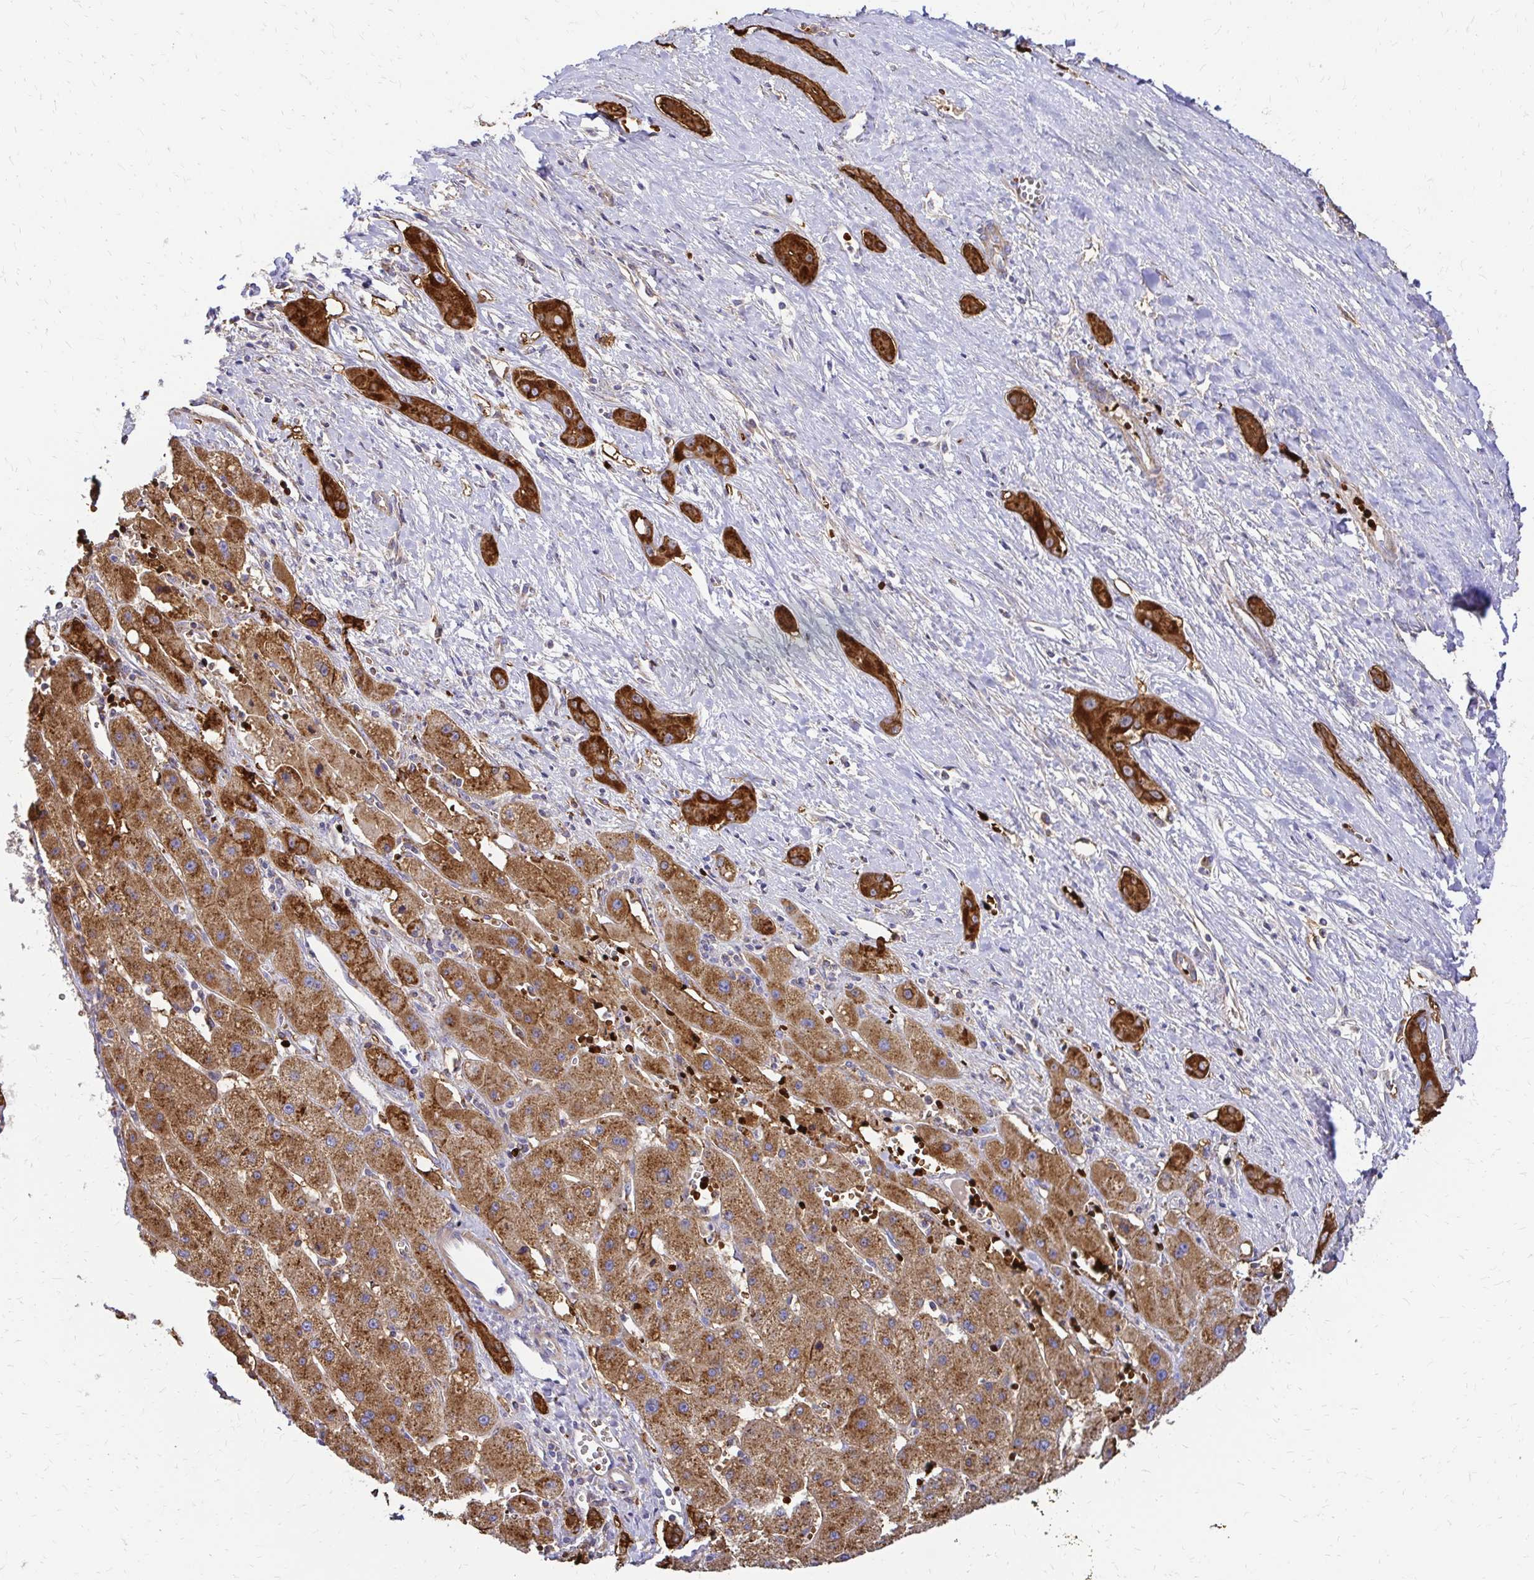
{"staining": {"intensity": "moderate", "quantity": ">75%", "location": "cytoplasmic/membranous"}, "tissue": "liver cancer", "cell_type": "Tumor cells", "image_type": "cancer", "snomed": [{"axis": "morphology", "description": "Carcinoma, Hepatocellular, NOS"}, {"axis": "topography", "description": "Liver"}], "caption": "Protein staining of liver cancer (hepatocellular carcinoma) tissue reveals moderate cytoplasmic/membranous positivity in approximately >75% of tumor cells. The staining is performed using DAB brown chromogen to label protein expression. The nuclei are counter-stained blue using hematoxylin.", "gene": "MRPL13", "patient": {"sex": "female", "age": 82}}